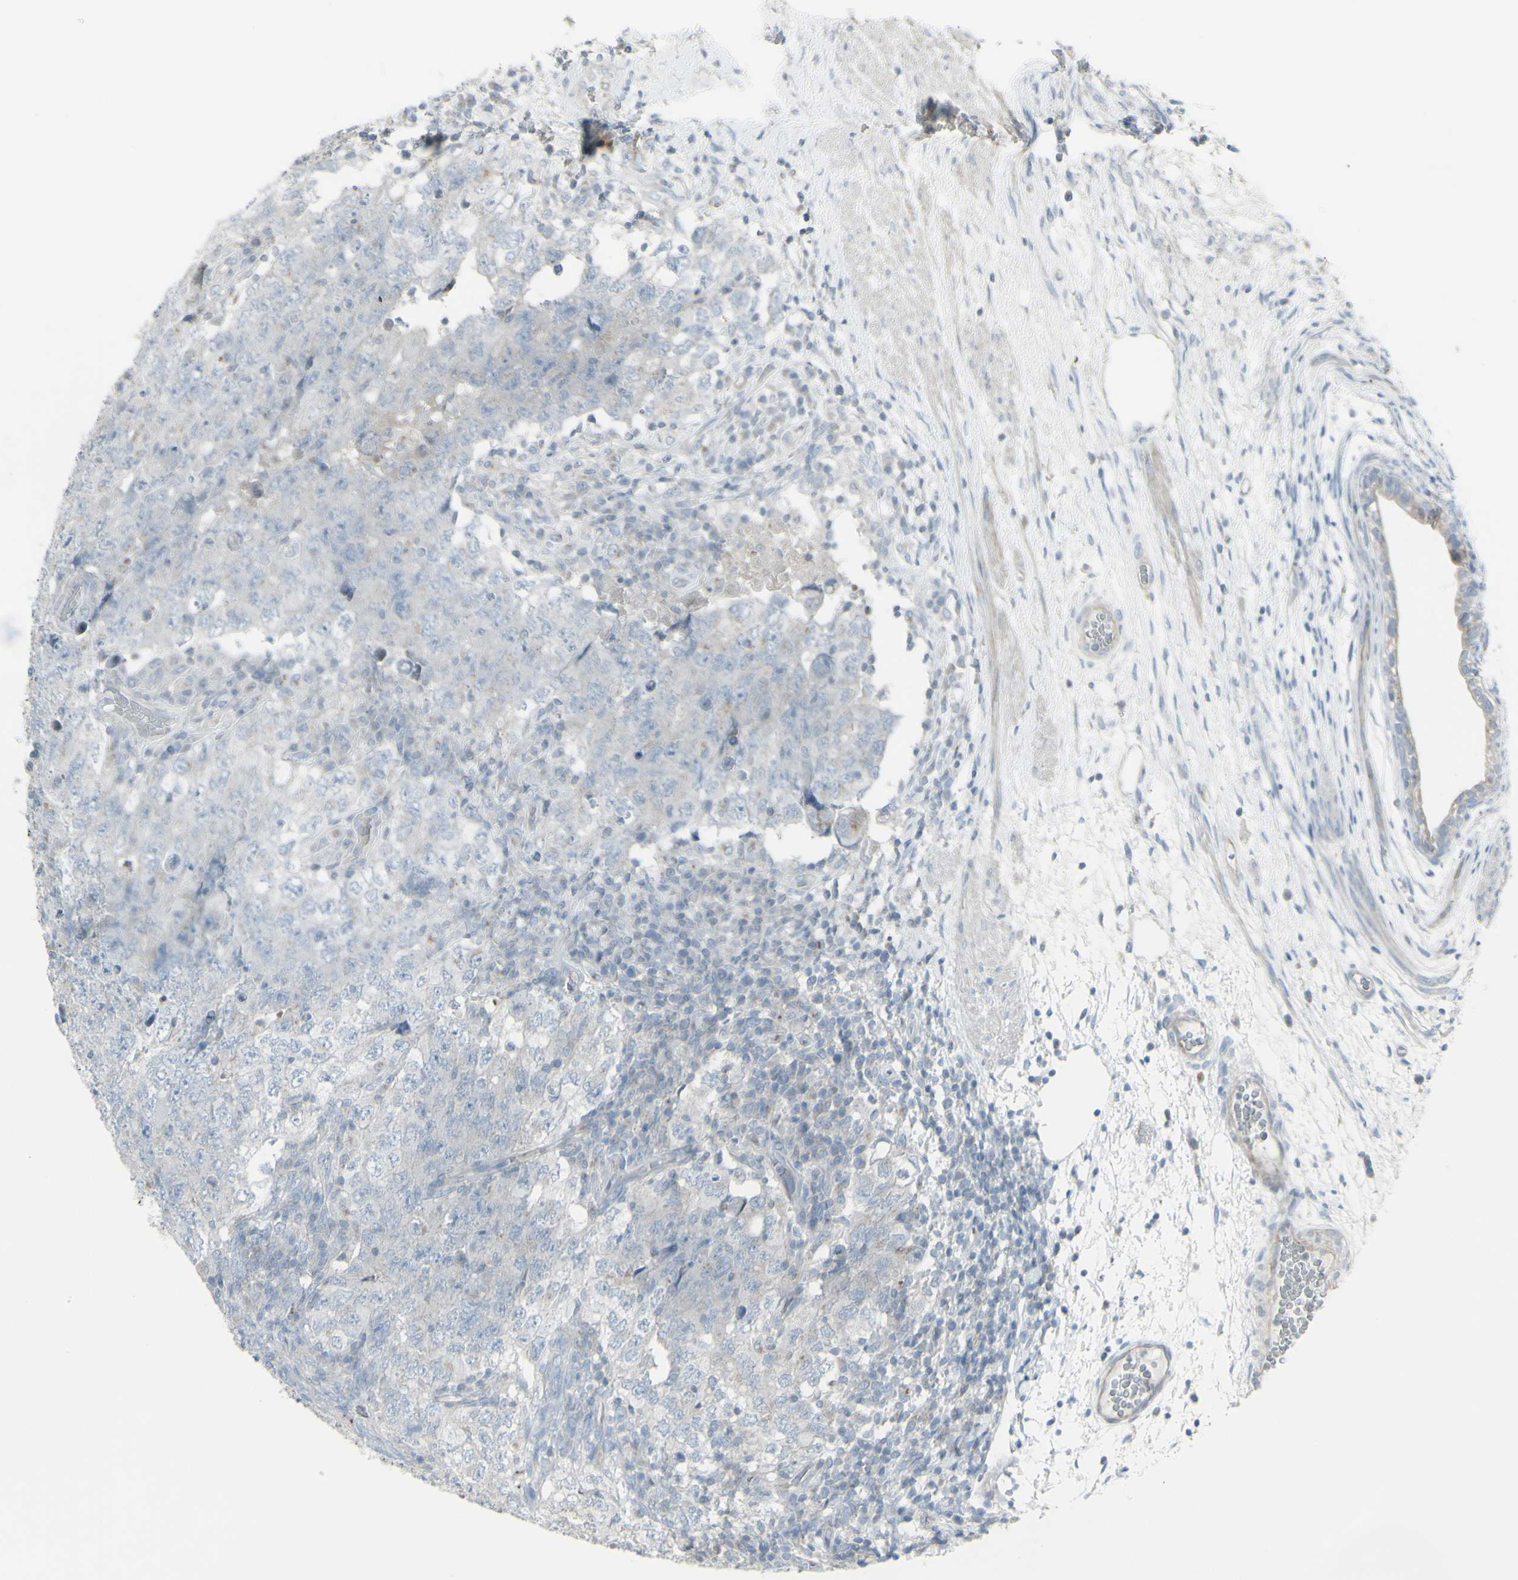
{"staining": {"intensity": "negative", "quantity": "none", "location": "none"}, "tissue": "testis cancer", "cell_type": "Tumor cells", "image_type": "cancer", "snomed": [{"axis": "morphology", "description": "Carcinoma, Embryonal, NOS"}, {"axis": "topography", "description": "Testis"}], "caption": "This is an IHC image of testis embryonal carcinoma. There is no positivity in tumor cells.", "gene": "GALNT6", "patient": {"sex": "male", "age": 26}}